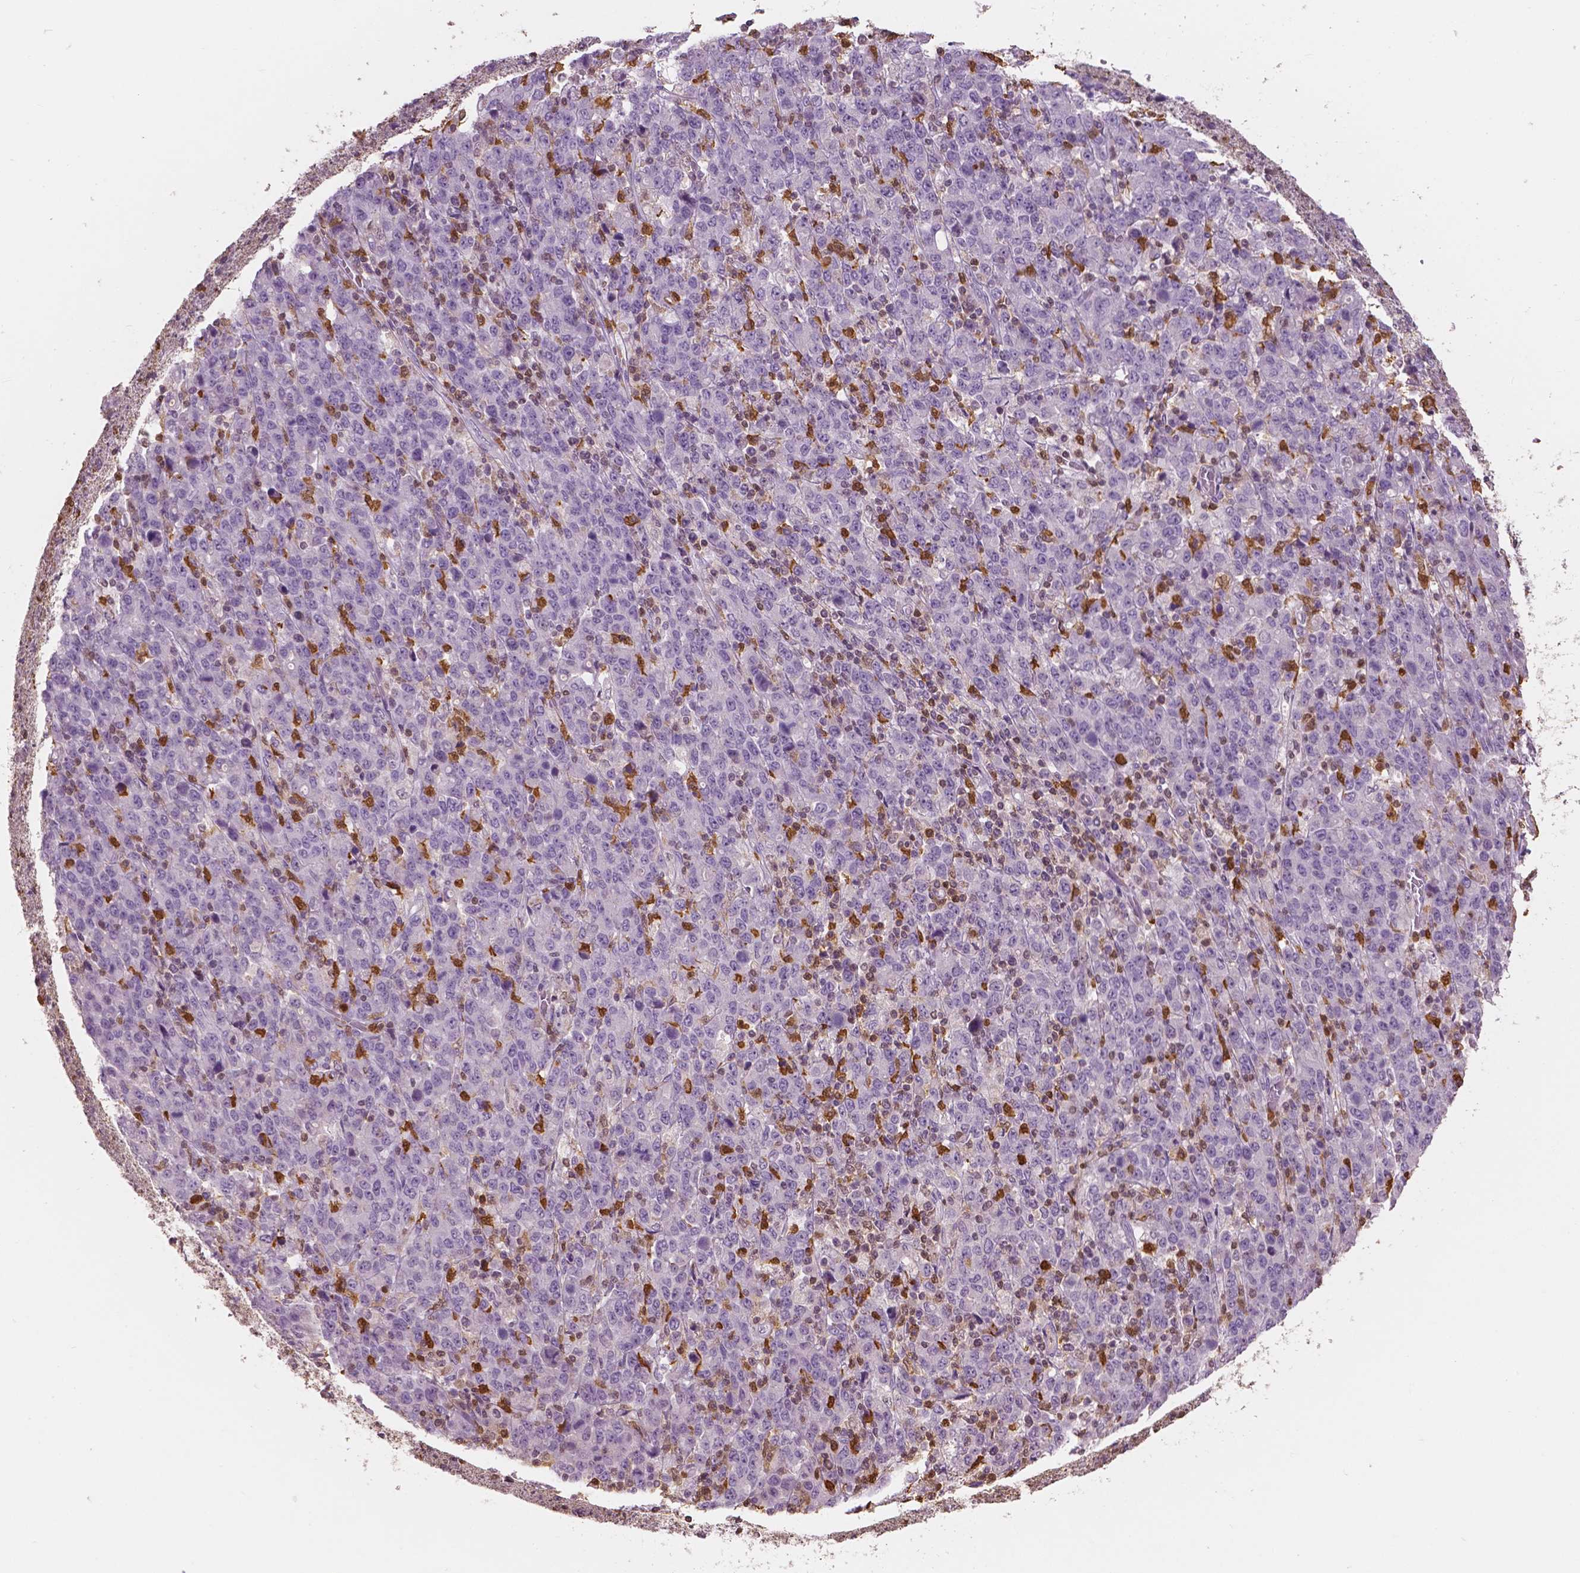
{"staining": {"intensity": "negative", "quantity": "none", "location": "none"}, "tissue": "stomach cancer", "cell_type": "Tumor cells", "image_type": "cancer", "snomed": [{"axis": "morphology", "description": "Adenocarcinoma, NOS"}, {"axis": "topography", "description": "Stomach, upper"}], "caption": "This is an immunohistochemistry histopathology image of human stomach cancer (adenocarcinoma). There is no positivity in tumor cells.", "gene": "S100A4", "patient": {"sex": "male", "age": 69}}